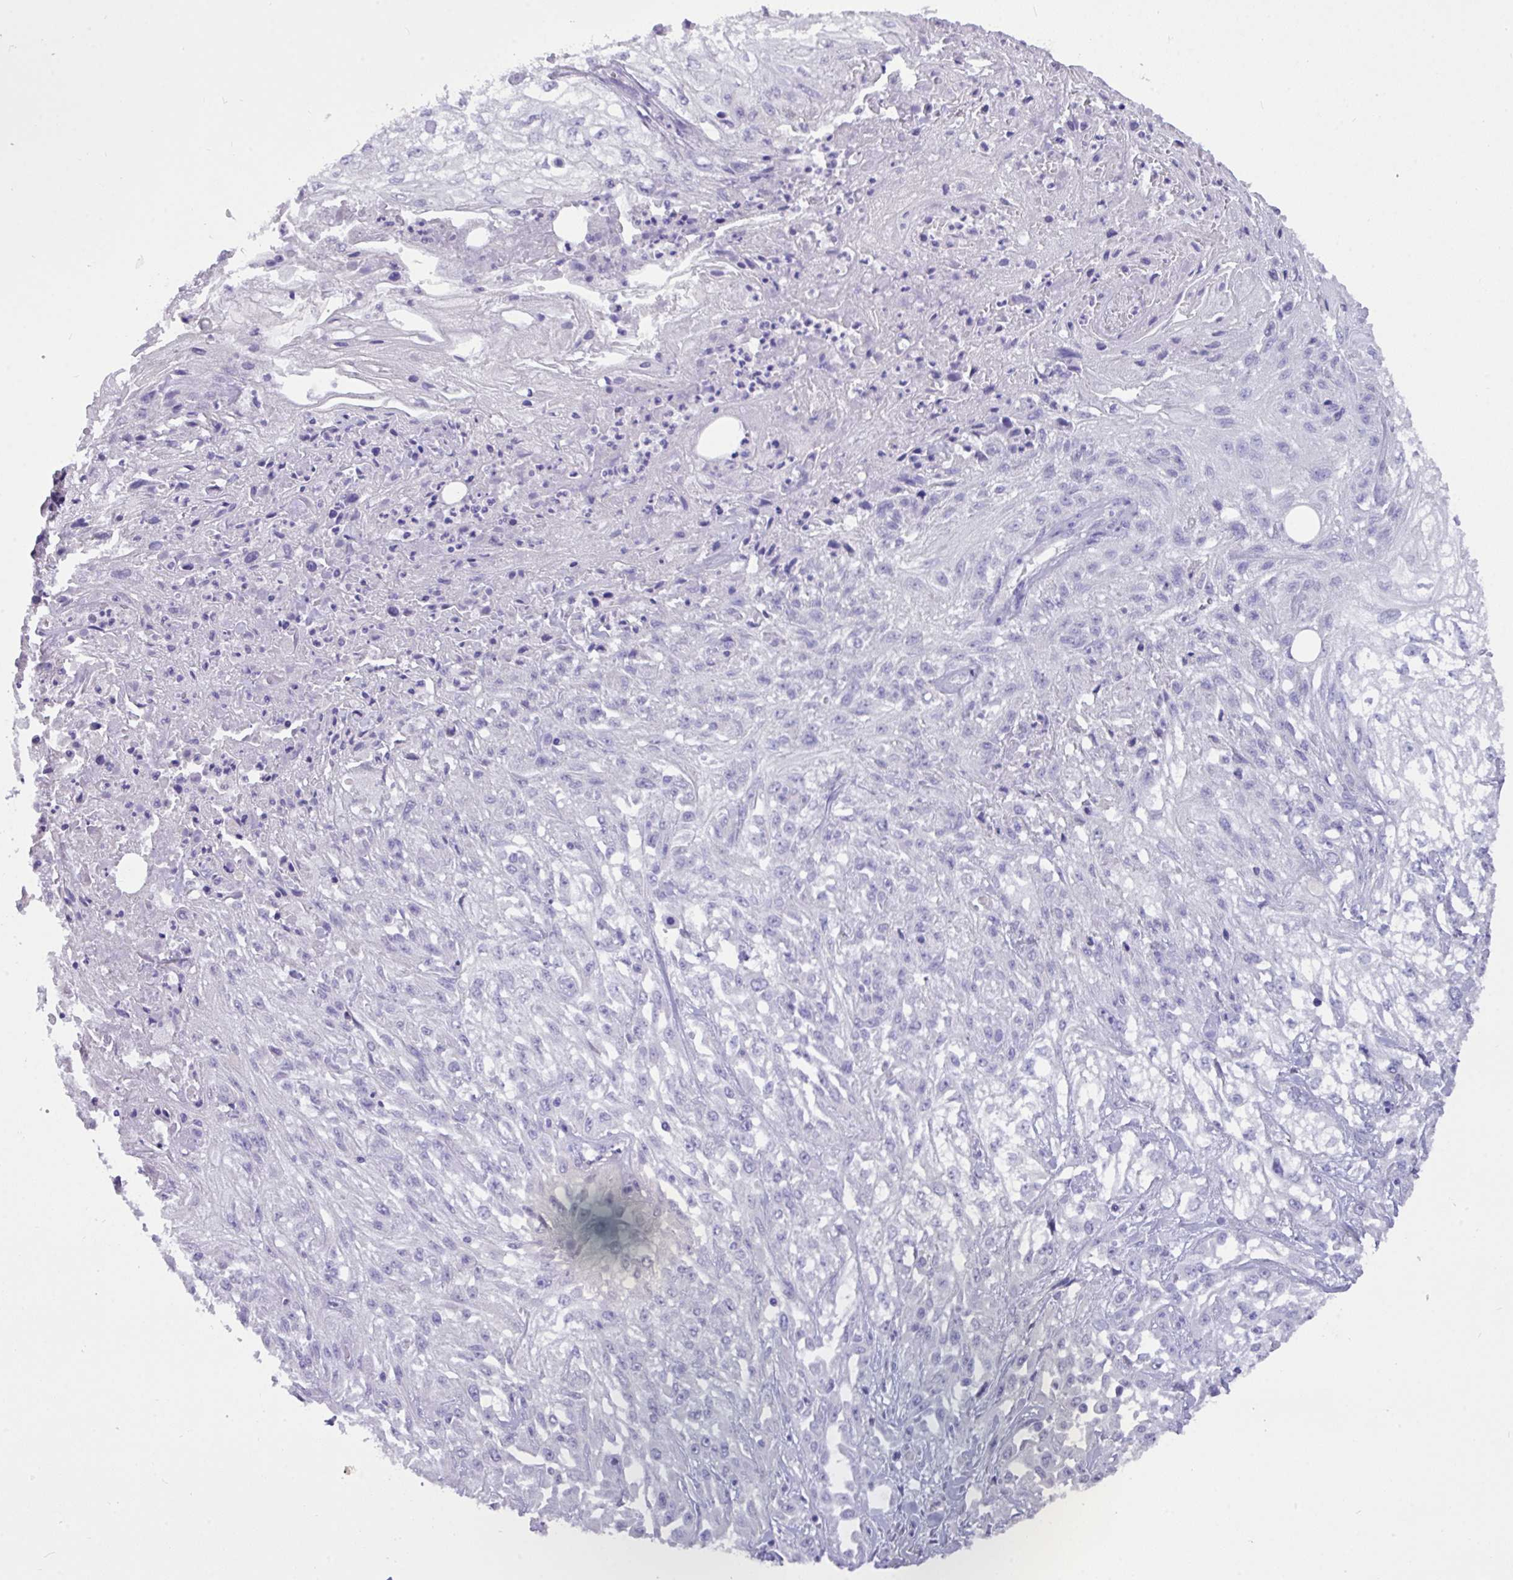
{"staining": {"intensity": "negative", "quantity": "none", "location": "none"}, "tissue": "skin cancer", "cell_type": "Tumor cells", "image_type": "cancer", "snomed": [{"axis": "morphology", "description": "Squamous cell carcinoma, NOS"}, {"axis": "morphology", "description": "Squamous cell carcinoma, metastatic, NOS"}, {"axis": "topography", "description": "Skin"}, {"axis": "topography", "description": "Lymph node"}], "caption": "Skin squamous cell carcinoma was stained to show a protein in brown. There is no significant staining in tumor cells.", "gene": "EPCAM", "patient": {"sex": "male", "age": 75}}